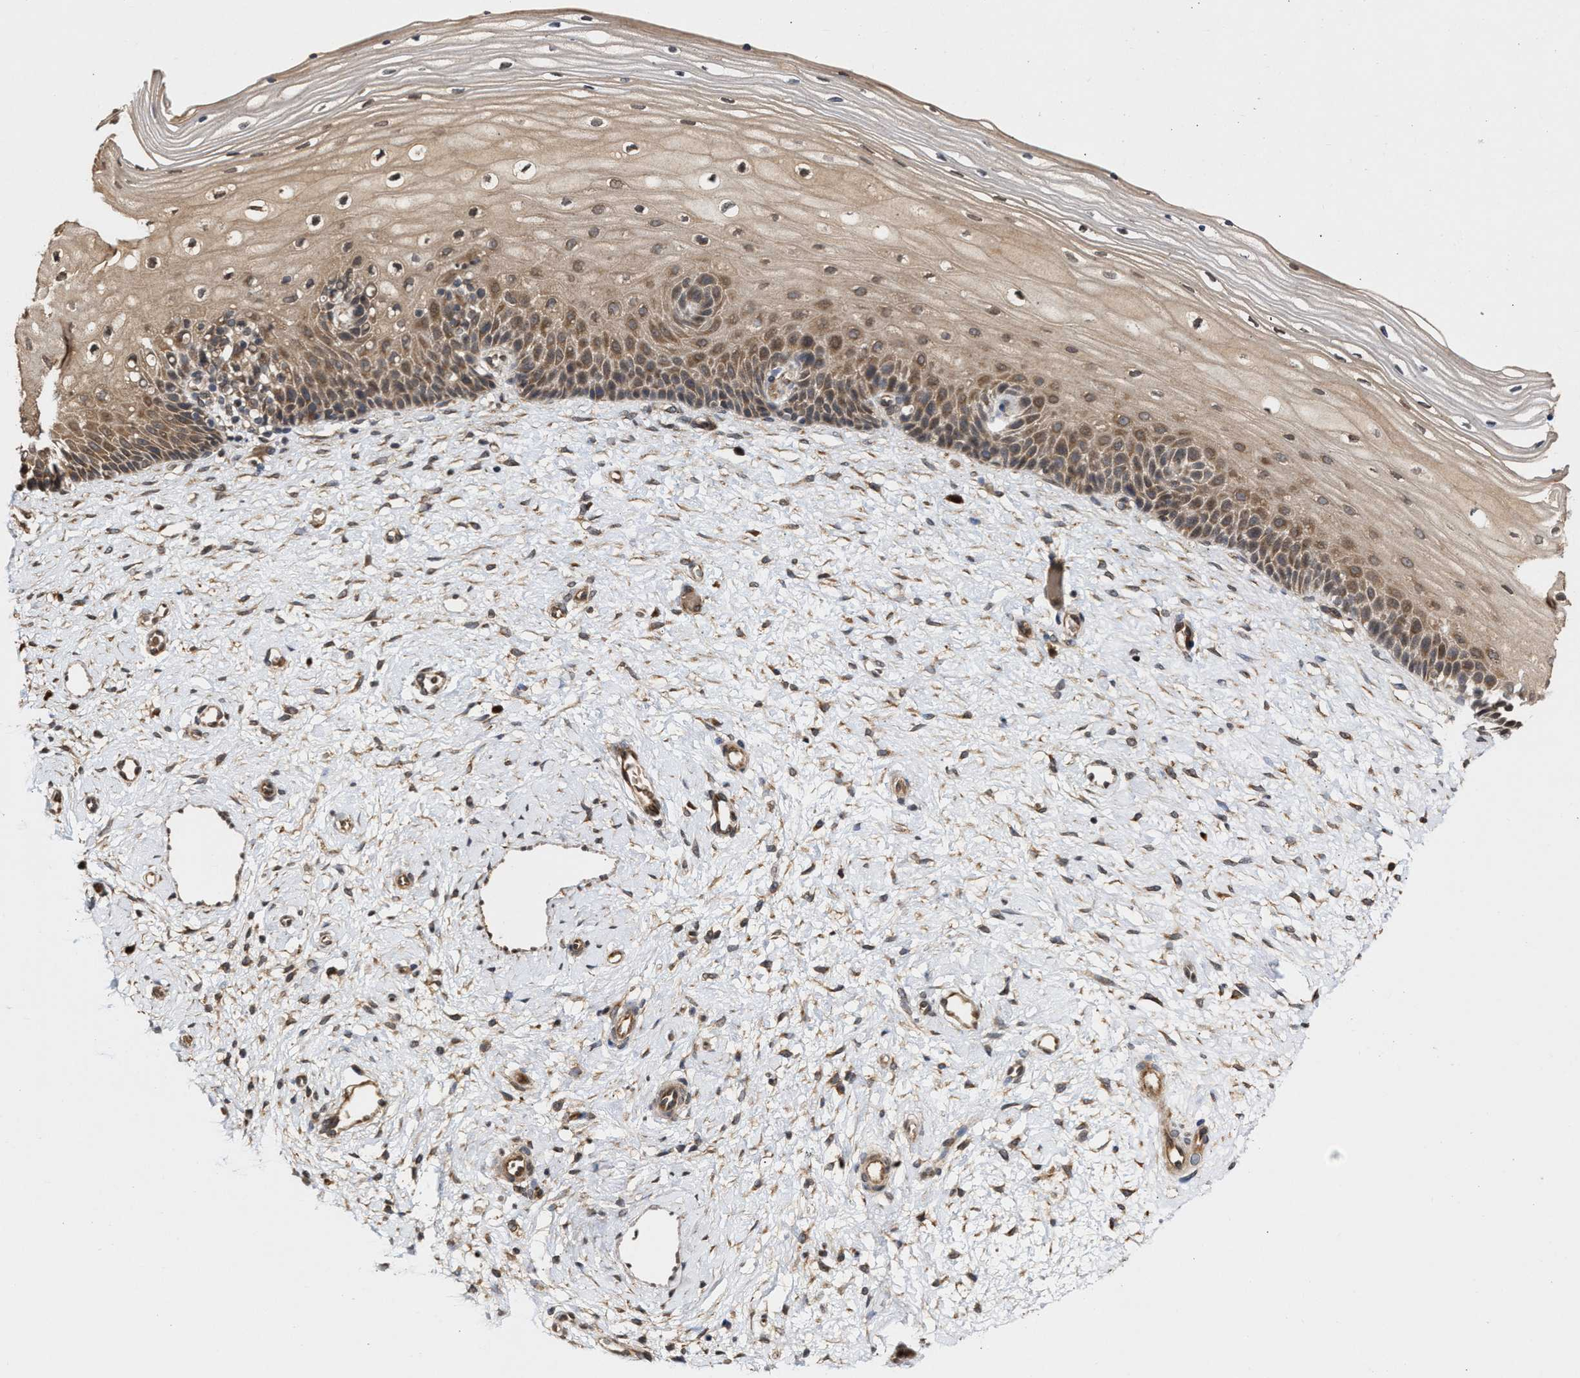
{"staining": {"intensity": "moderate", "quantity": ">75%", "location": "cytoplasmic/membranous"}, "tissue": "cervix", "cell_type": "Glandular cells", "image_type": "normal", "snomed": [{"axis": "morphology", "description": "Normal tissue, NOS"}, {"axis": "topography", "description": "Cervix"}], "caption": "A histopathology image of human cervix stained for a protein shows moderate cytoplasmic/membranous brown staining in glandular cells. Using DAB (brown) and hematoxylin (blue) stains, captured at high magnification using brightfield microscopy.", "gene": "SAR1A", "patient": {"sex": "female", "age": 39}}